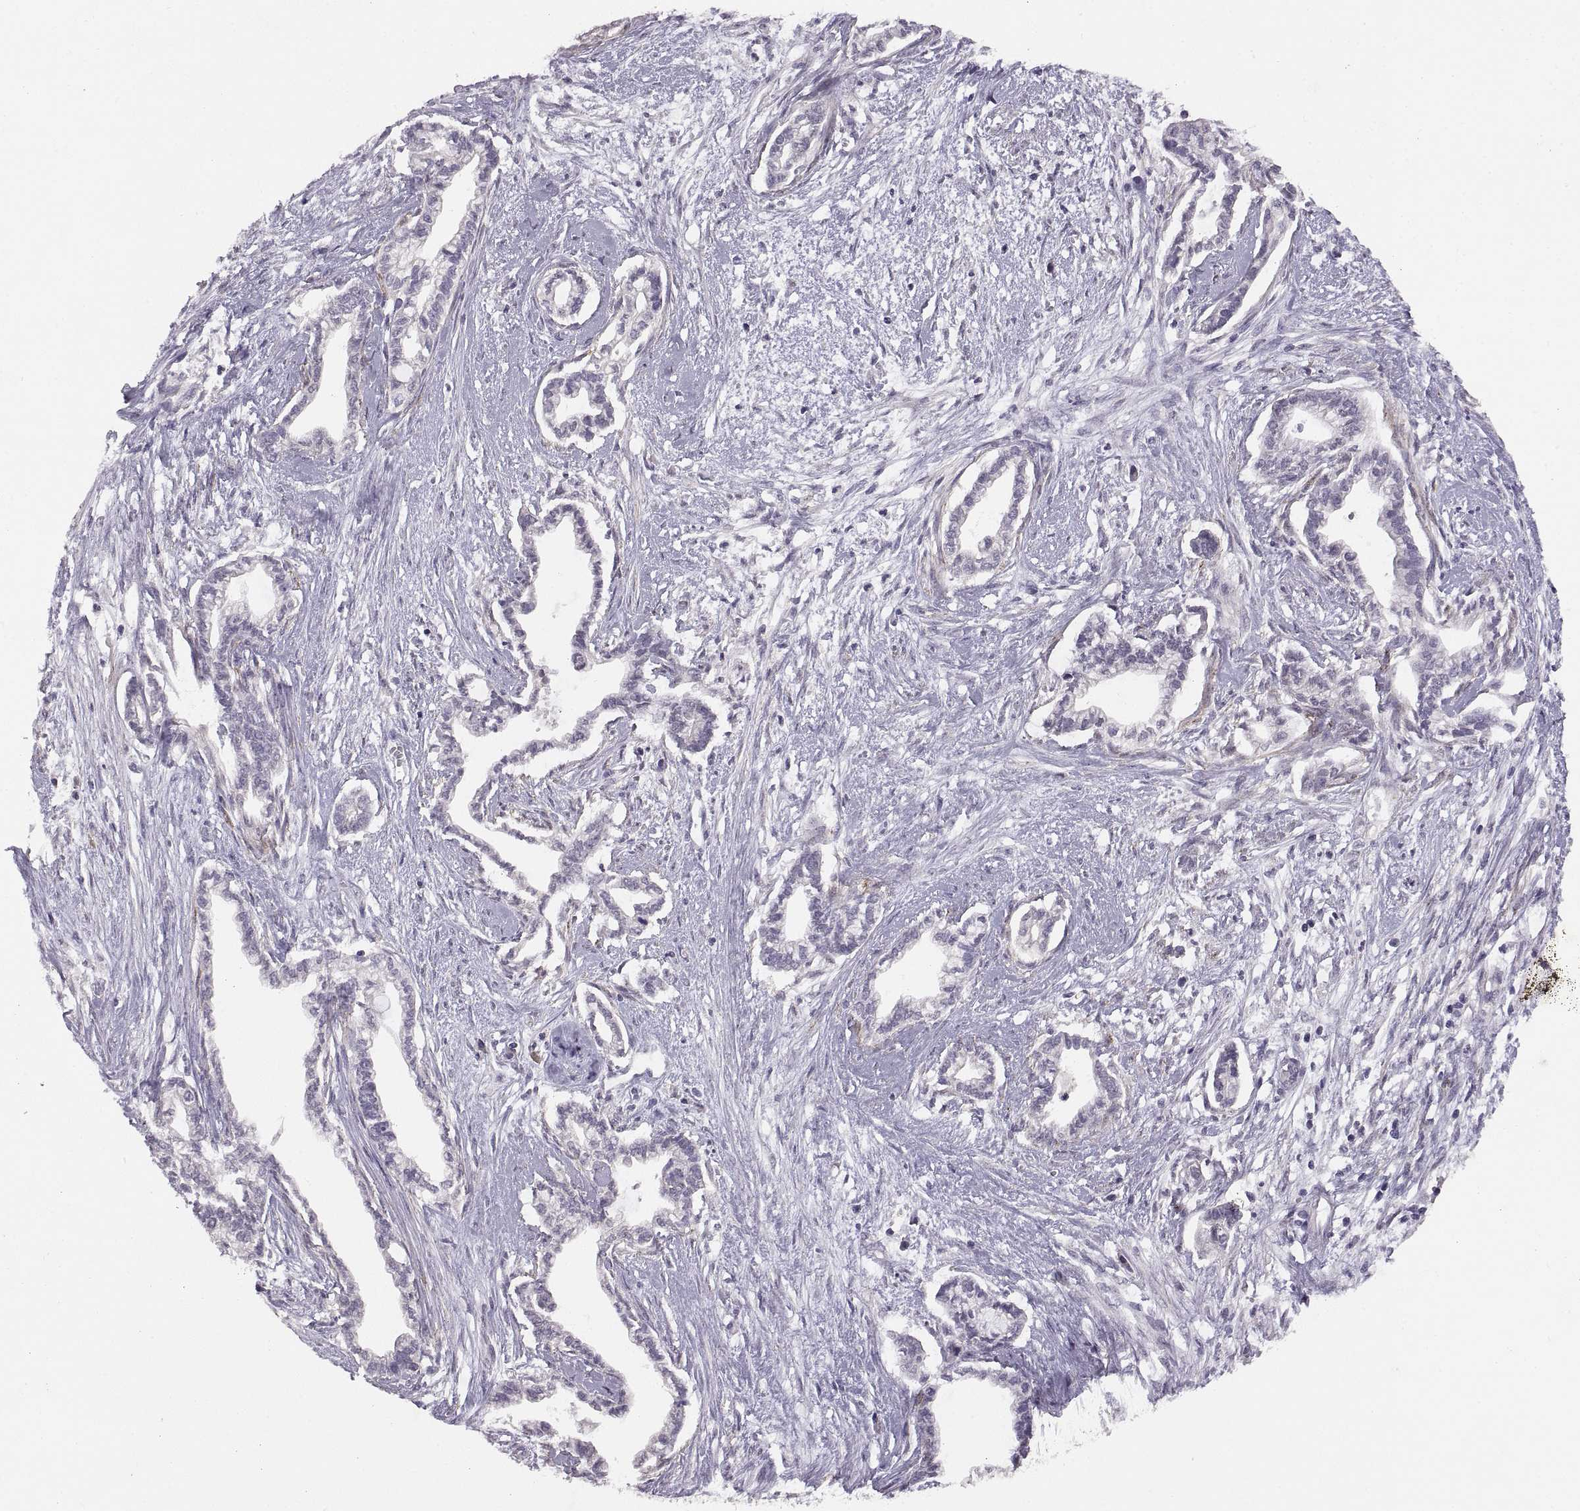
{"staining": {"intensity": "negative", "quantity": "none", "location": "none"}, "tissue": "cervical cancer", "cell_type": "Tumor cells", "image_type": "cancer", "snomed": [{"axis": "morphology", "description": "Adenocarcinoma, NOS"}, {"axis": "topography", "description": "Cervix"}], "caption": "The immunohistochemistry (IHC) micrograph has no significant expression in tumor cells of adenocarcinoma (cervical) tissue.", "gene": "CDH2", "patient": {"sex": "female", "age": 62}}